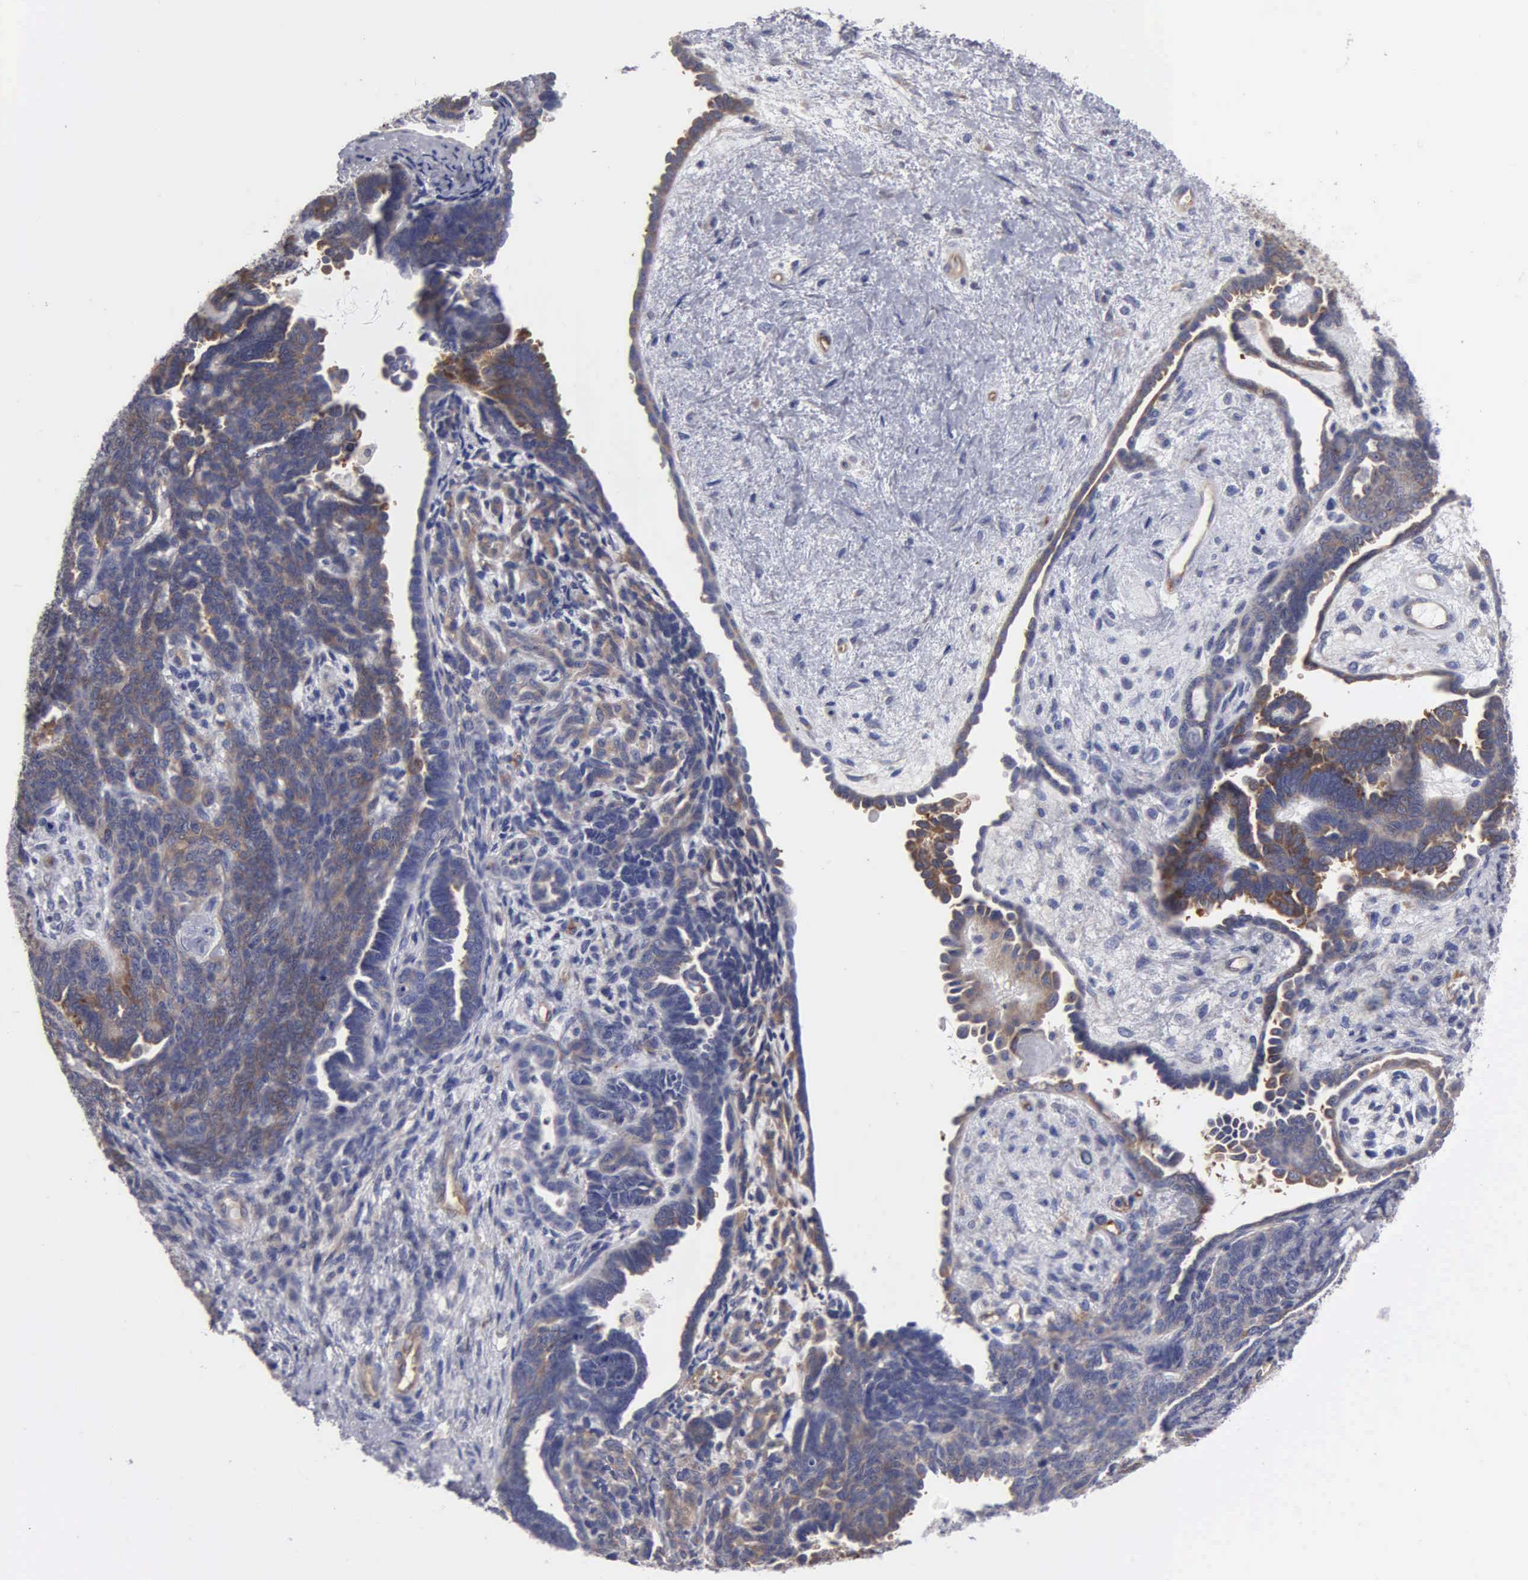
{"staining": {"intensity": "weak", "quantity": ">75%", "location": "cytoplasmic/membranous"}, "tissue": "endometrial cancer", "cell_type": "Tumor cells", "image_type": "cancer", "snomed": [{"axis": "morphology", "description": "Neoplasm, malignant, NOS"}, {"axis": "topography", "description": "Endometrium"}], "caption": "A micrograph showing weak cytoplasmic/membranous staining in about >75% of tumor cells in endometrial cancer (malignant neoplasm), as visualized by brown immunohistochemical staining.", "gene": "RDX", "patient": {"sex": "female", "age": 74}}